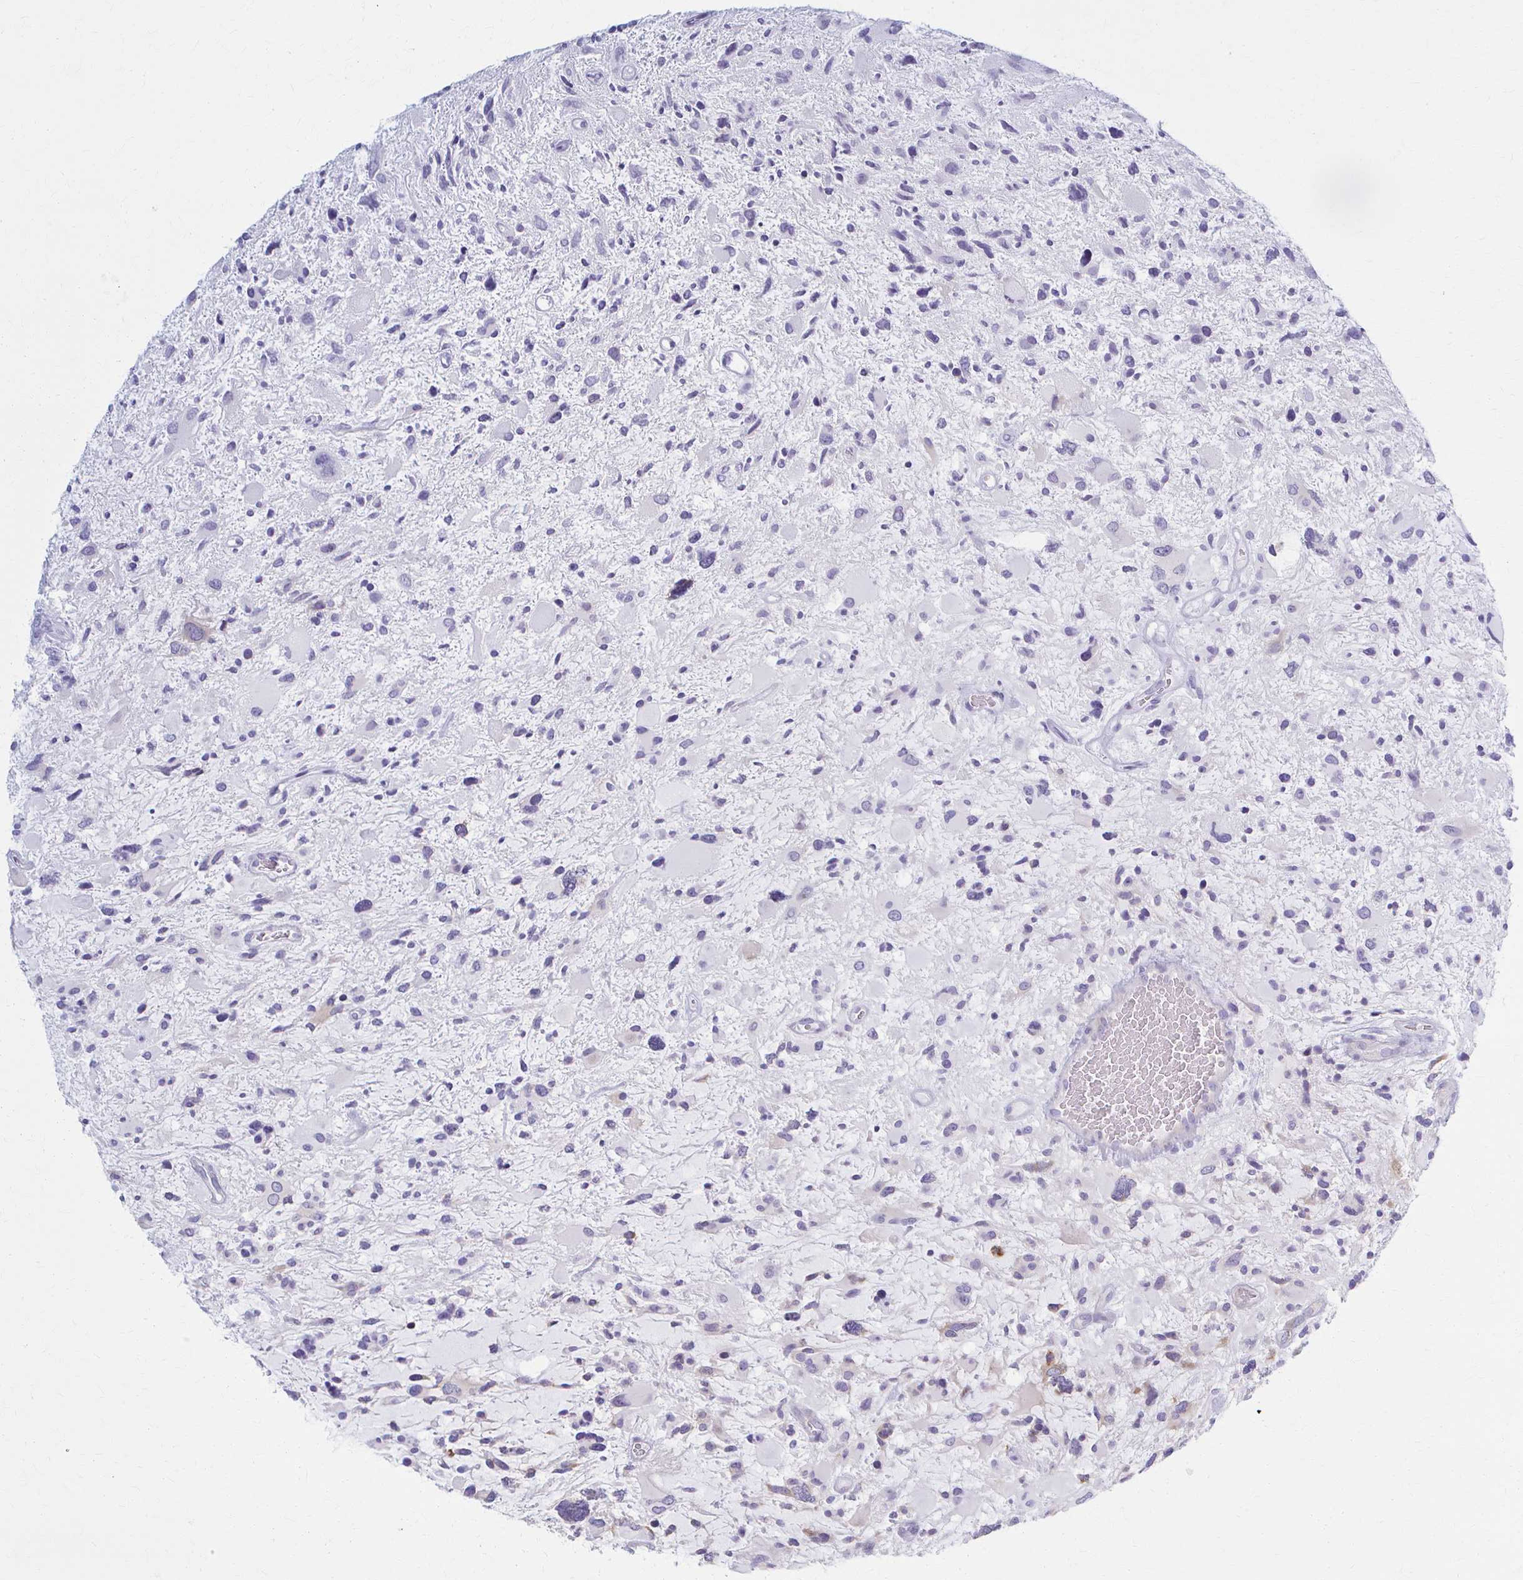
{"staining": {"intensity": "negative", "quantity": "none", "location": "none"}, "tissue": "glioma", "cell_type": "Tumor cells", "image_type": "cancer", "snomed": [{"axis": "morphology", "description": "Glioma, malignant, High grade"}, {"axis": "topography", "description": "Brain"}], "caption": "Immunohistochemistry micrograph of neoplastic tissue: human malignant glioma (high-grade) stained with DAB demonstrates no significant protein positivity in tumor cells. The staining is performed using DAB (3,3'-diaminobenzidine) brown chromogen with nuclei counter-stained in using hematoxylin.", "gene": "PRKRA", "patient": {"sex": "female", "age": 11}}